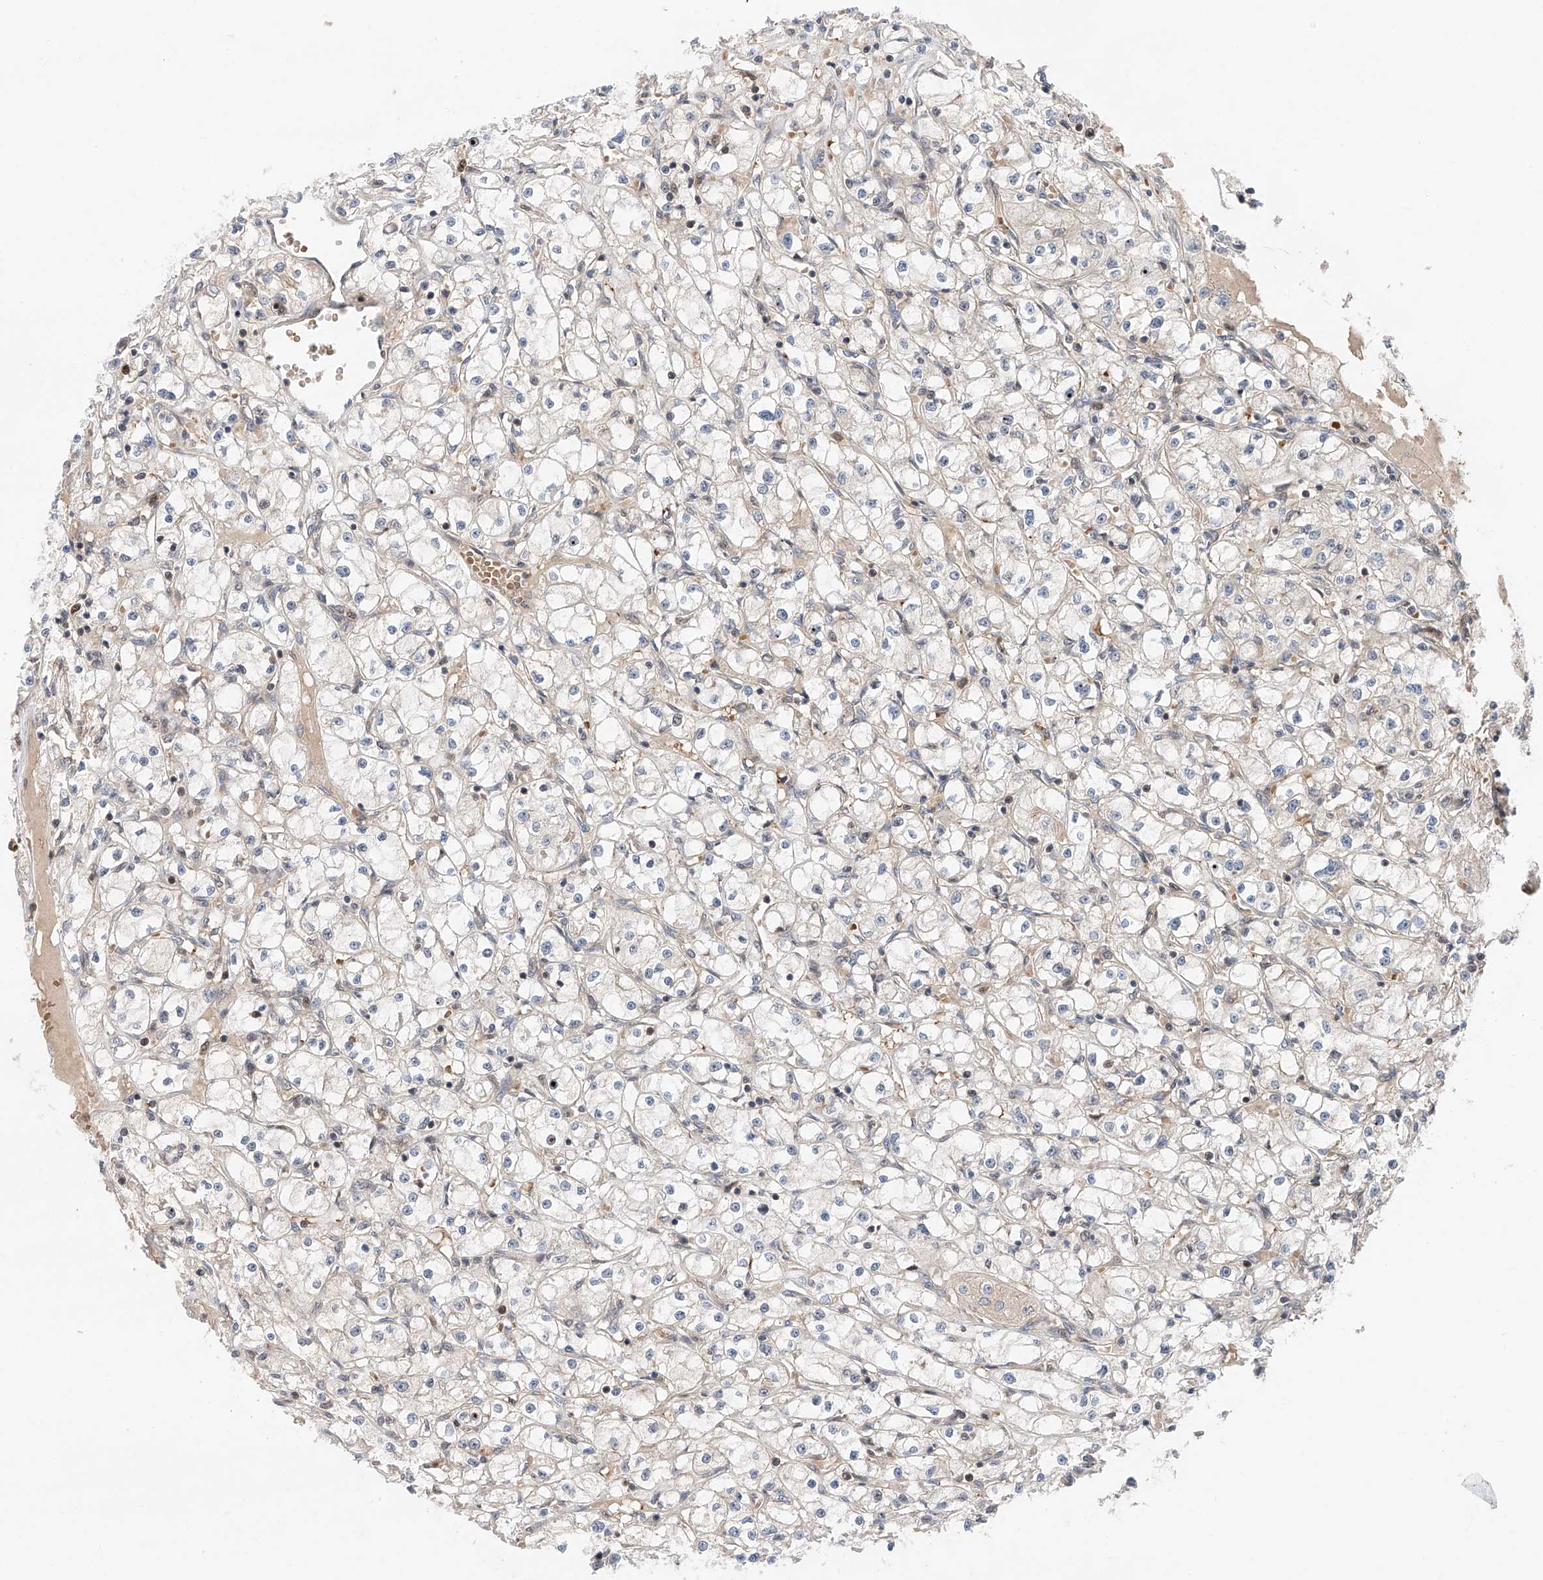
{"staining": {"intensity": "negative", "quantity": "none", "location": "none"}, "tissue": "renal cancer", "cell_type": "Tumor cells", "image_type": "cancer", "snomed": [{"axis": "morphology", "description": "Adenocarcinoma, NOS"}, {"axis": "topography", "description": "Kidney"}], "caption": "Immunohistochemistry (IHC) of renal adenocarcinoma demonstrates no positivity in tumor cells.", "gene": "SNRNP200", "patient": {"sex": "male", "age": 56}}